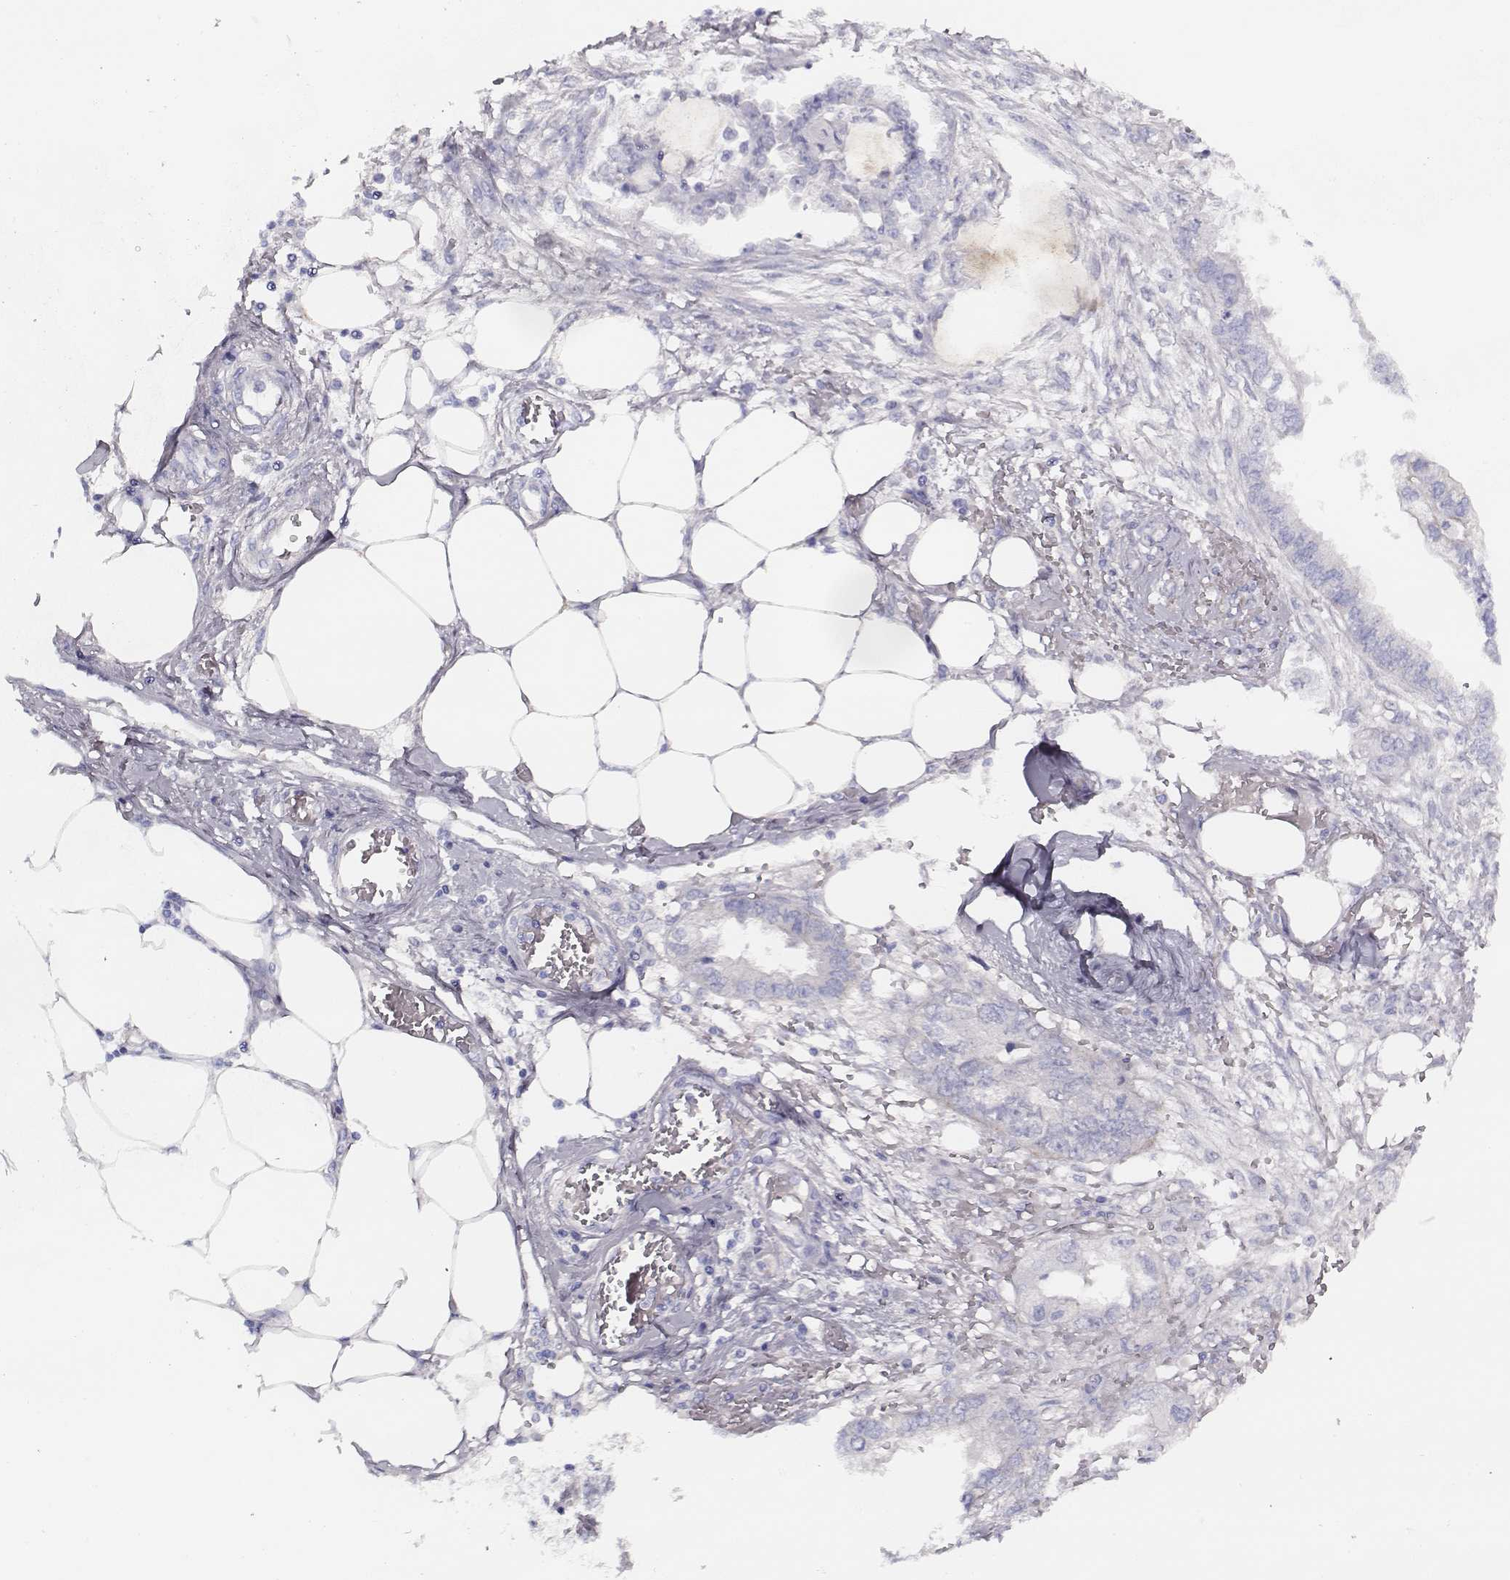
{"staining": {"intensity": "negative", "quantity": "none", "location": "none"}, "tissue": "endometrial cancer", "cell_type": "Tumor cells", "image_type": "cancer", "snomed": [{"axis": "morphology", "description": "Adenocarcinoma, NOS"}, {"axis": "morphology", "description": "Adenocarcinoma, metastatic, NOS"}, {"axis": "topography", "description": "Adipose tissue"}, {"axis": "topography", "description": "Endometrium"}], "caption": "The immunohistochemistry (IHC) micrograph has no significant positivity in tumor cells of endometrial cancer (metastatic adenocarcinoma) tissue.", "gene": "AADAT", "patient": {"sex": "female", "age": 67}}